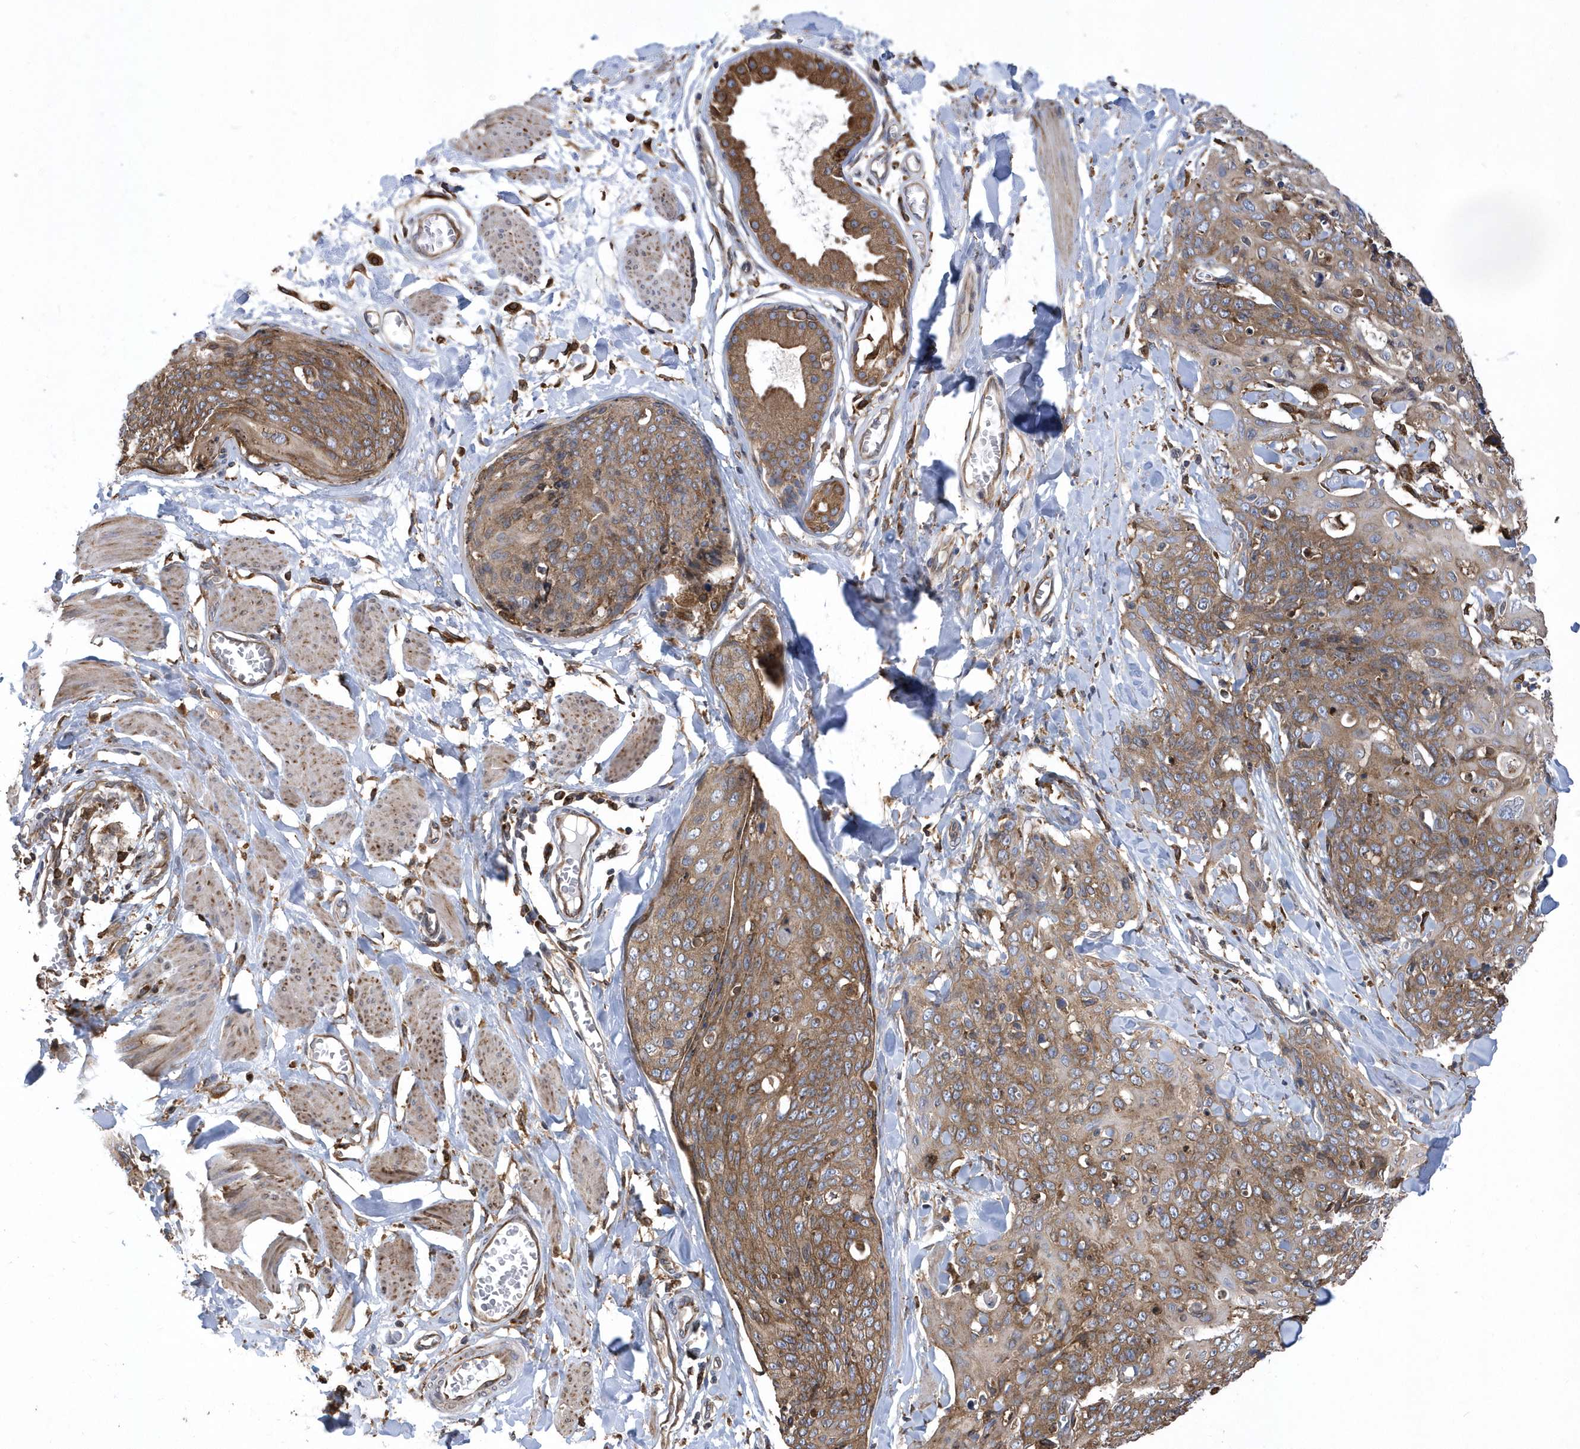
{"staining": {"intensity": "moderate", "quantity": "25%-75%", "location": "cytoplasmic/membranous"}, "tissue": "skin cancer", "cell_type": "Tumor cells", "image_type": "cancer", "snomed": [{"axis": "morphology", "description": "Squamous cell carcinoma, NOS"}, {"axis": "topography", "description": "Skin"}, {"axis": "topography", "description": "Vulva"}], "caption": "Tumor cells display medium levels of moderate cytoplasmic/membranous expression in about 25%-75% of cells in human skin cancer.", "gene": "VAMP7", "patient": {"sex": "female", "age": 85}}